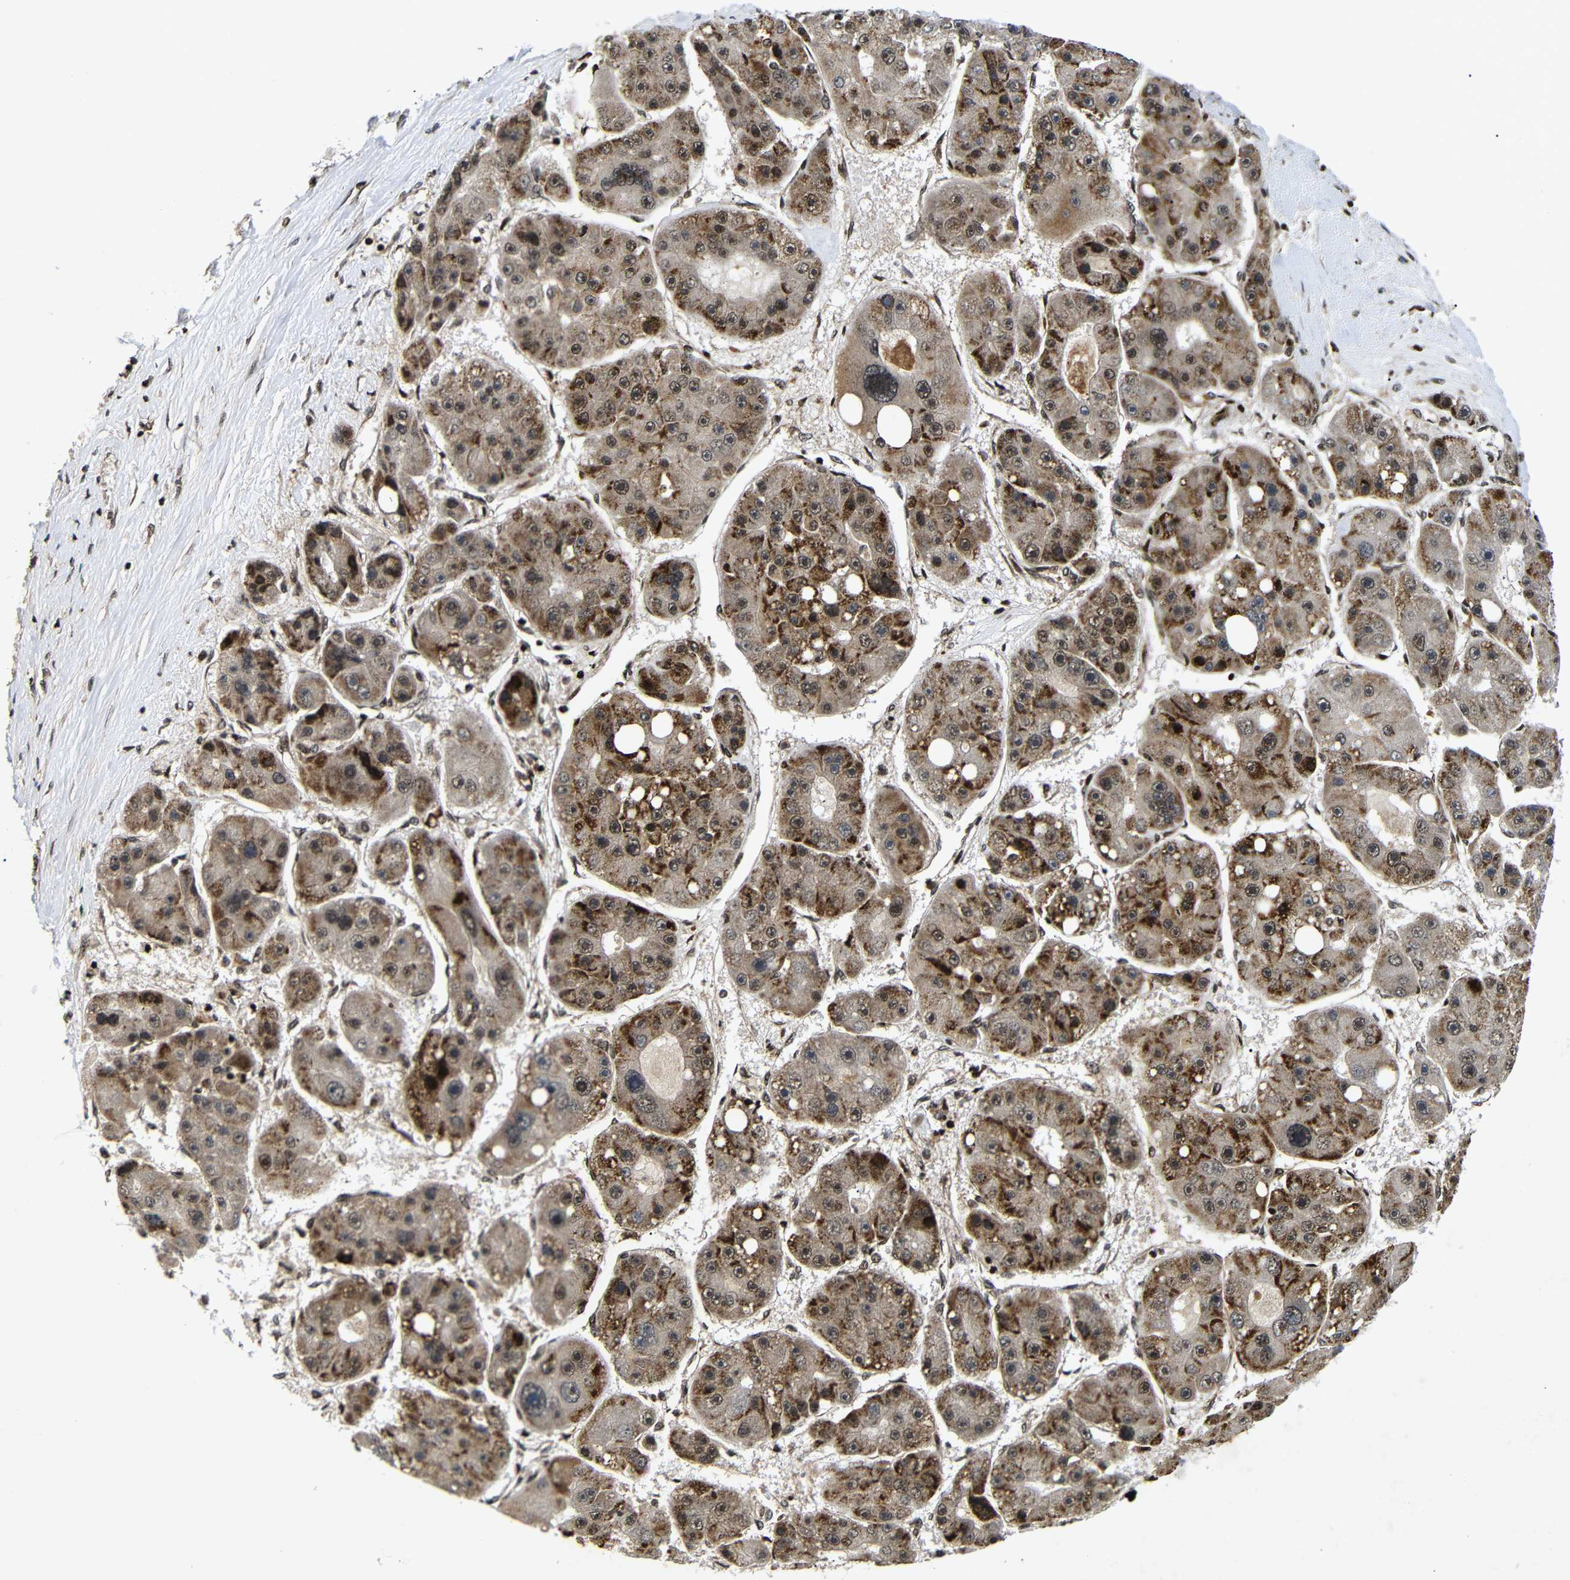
{"staining": {"intensity": "strong", "quantity": ">75%", "location": "cytoplasmic/membranous,nuclear"}, "tissue": "liver cancer", "cell_type": "Tumor cells", "image_type": "cancer", "snomed": [{"axis": "morphology", "description": "Carcinoma, Hepatocellular, NOS"}, {"axis": "topography", "description": "Liver"}], "caption": "Tumor cells demonstrate strong cytoplasmic/membranous and nuclear positivity in about >75% of cells in liver cancer.", "gene": "KIF23", "patient": {"sex": "female", "age": 61}}